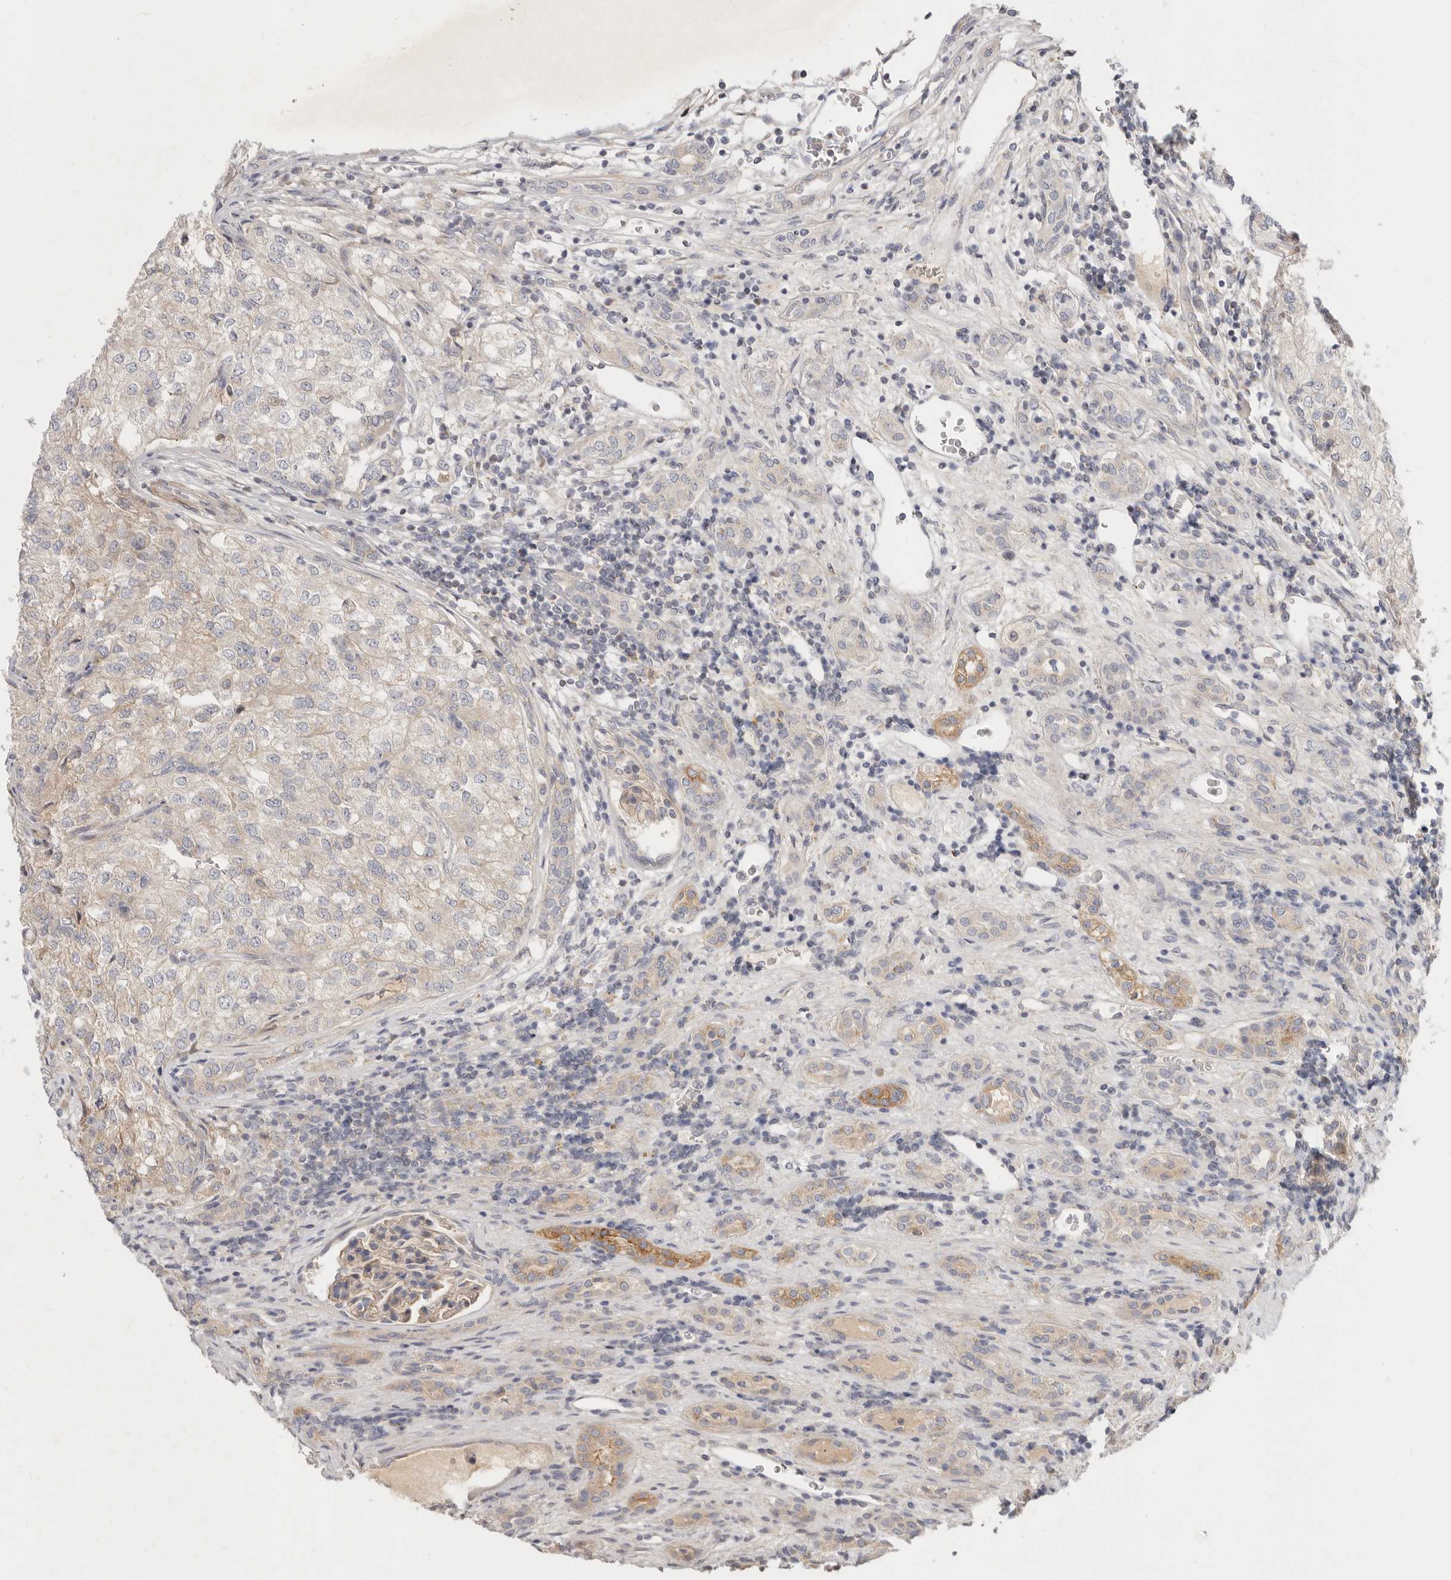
{"staining": {"intensity": "negative", "quantity": "none", "location": "none"}, "tissue": "renal cancer", "cell_type": "Tumor cells", "image_type": "cancer", "snomed": [{"axis": "morphology", "description": "Adenocarcinoma, NOS"}, {"axis": "topography", "description": "Kidney"}], "caption": "IHC image of neoplastic tissue: renal adenocarcinoma stained with DAB exhibits no significant protein expression in tumor cells.", "gene": "TFB2M", "patient": {"sex": "female", "age": 54}}